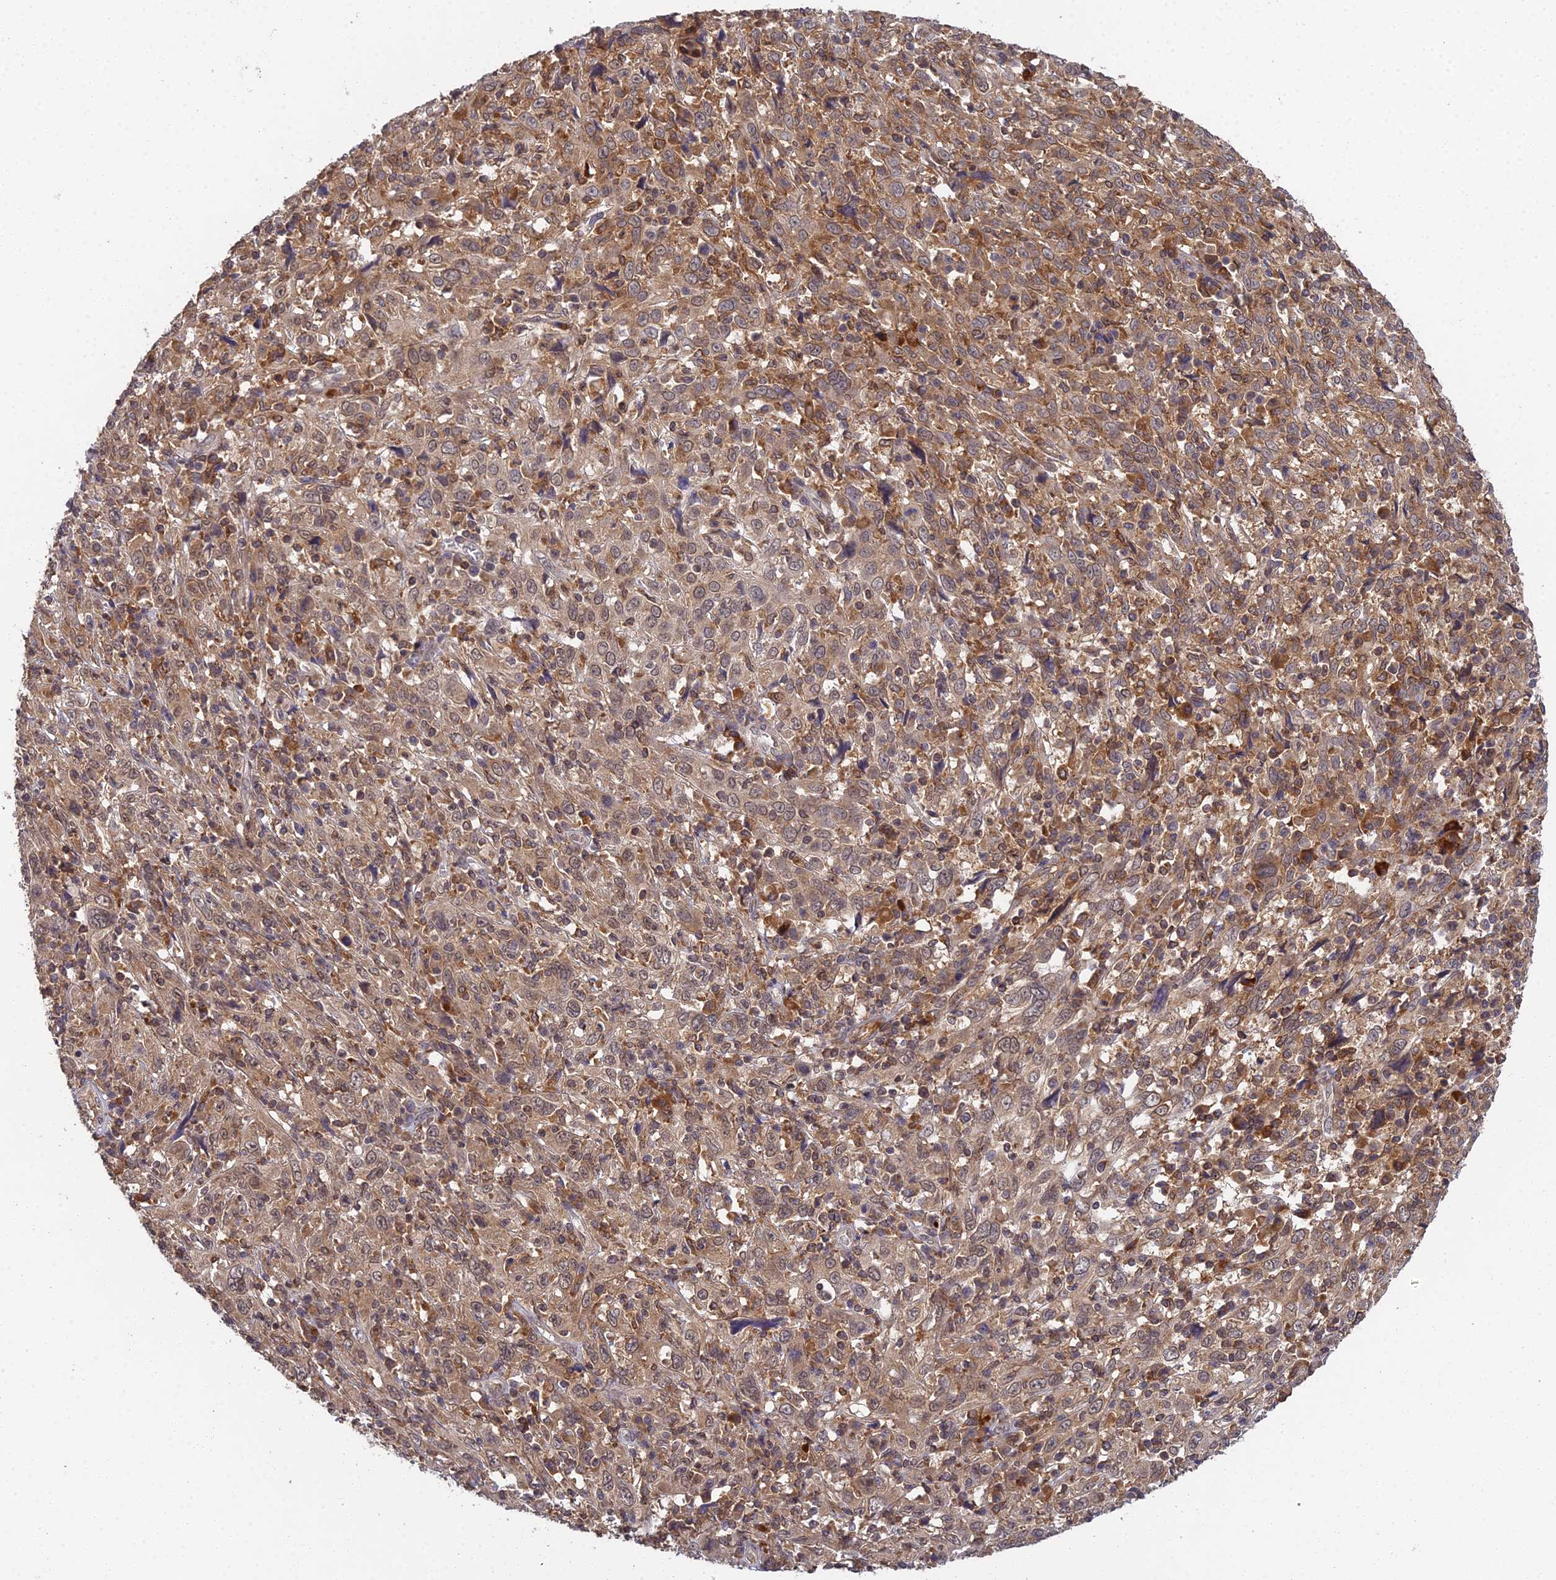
{"staining": {"intensity": "weak", "quantity": "25%-75%", "location": "cytoplasmic/membranous,nuclear"}, "tissue": "cervical cancer", "cell_type": "Tumor cells", "image_type": "cancer", "snomed": [{"axis": "morphology", "description": "Squamous cell carcinoma, NOS"}, {"axis": "topography", "description": "Cervix"}], "caption": "About 25%-75% of tumor cells in cervical cancer (squamous cell carcinoma) show weak cytoplasmic/membranous and nuclear protein expression as visualized by brown immunohistochemical staining.", "gene": "TPRX1", "patient": {"sex": "female", "age": 46}}